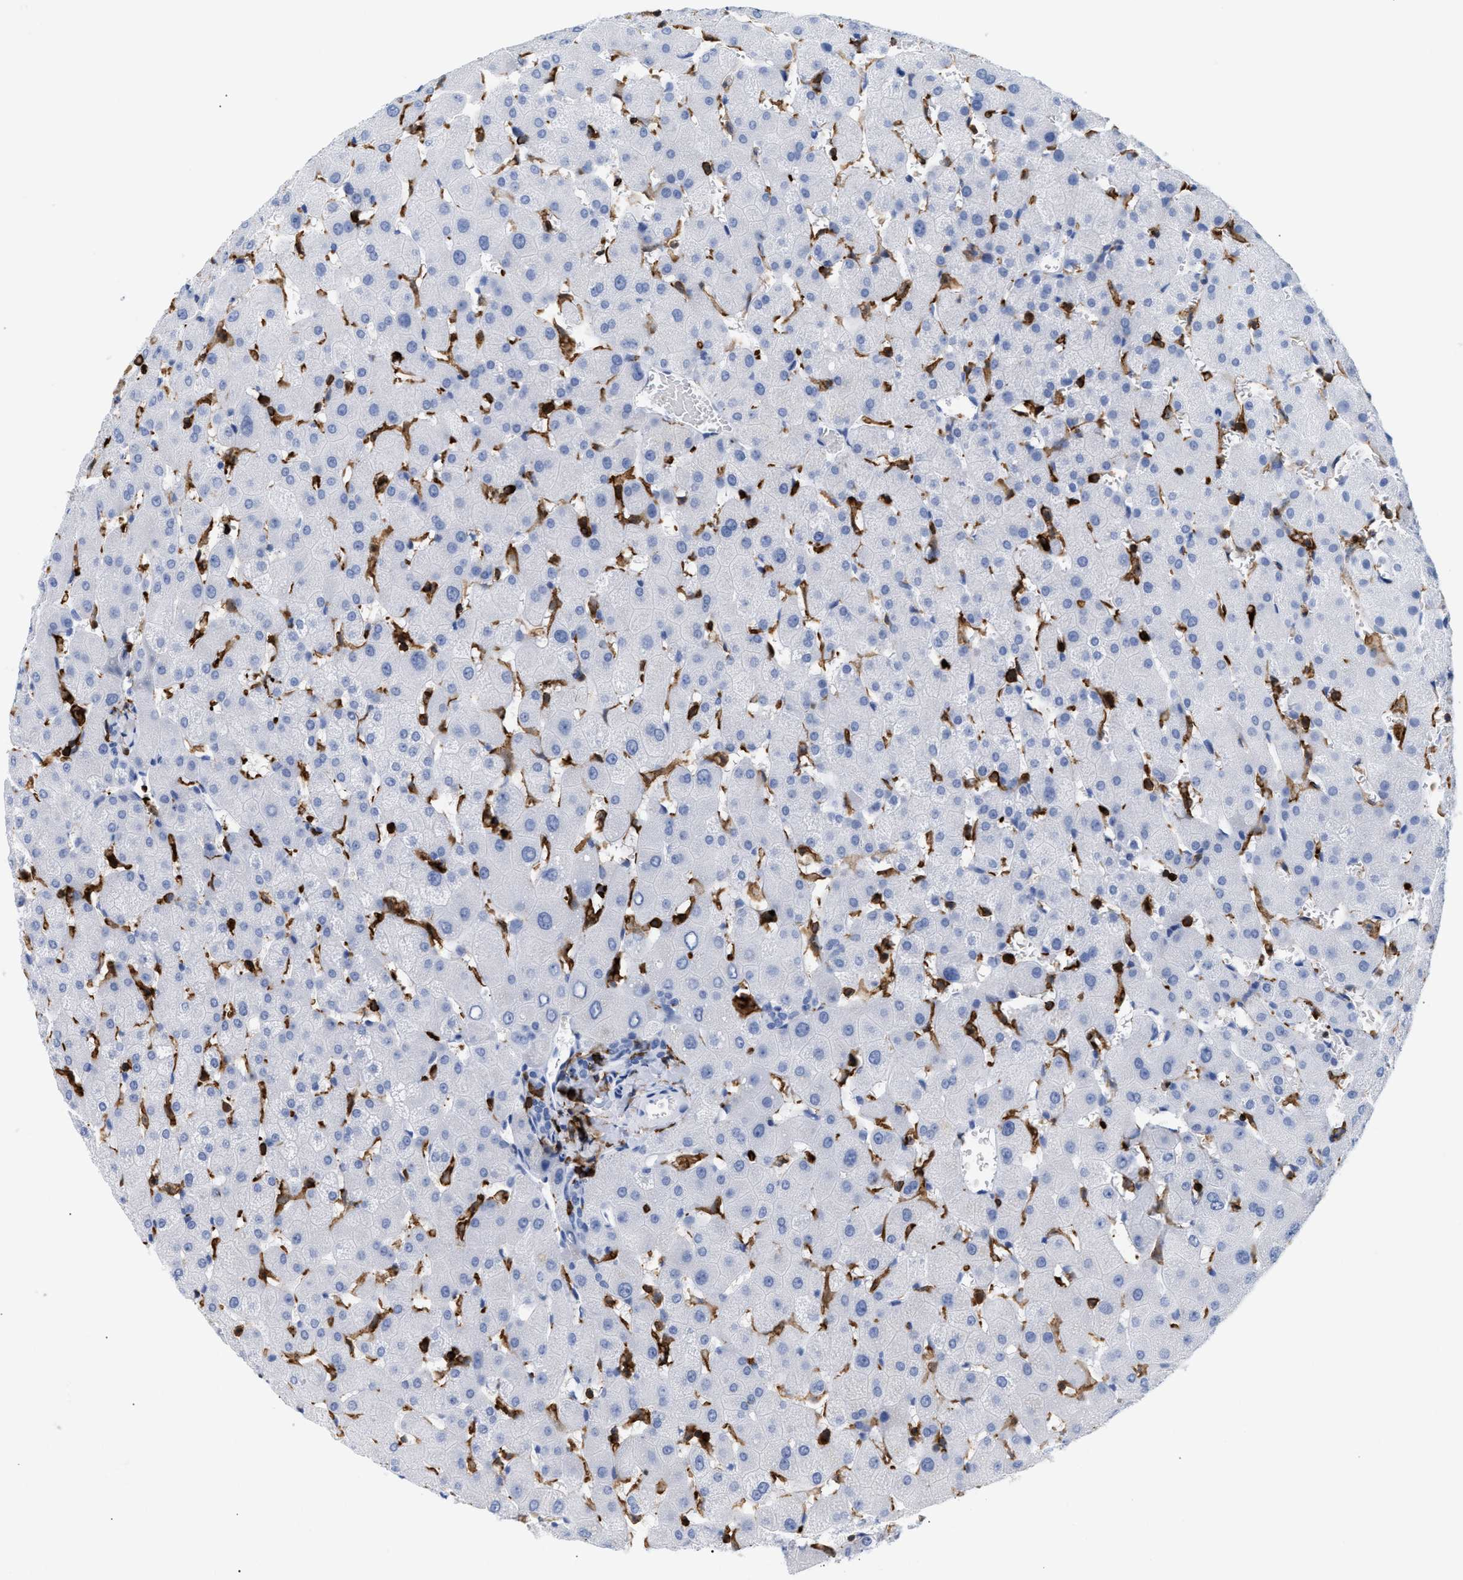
{"staining": {"intensity": "negative", "quantity": "none", "location": "none"}, "tissue": "liver", "cell_type": "Cholangiocytes", "image_type": "normal", "snomed": [{"axis": "morphology", "description": "Normal tissue, NOS"}, {"axis": "topography", "description": "Liver"}], "caption": "The IHC histopathology image has no significant positivity in cholangiocytes of liver.", "gene": "LCP1", "patient": {"sex": "female", "age": 63}}